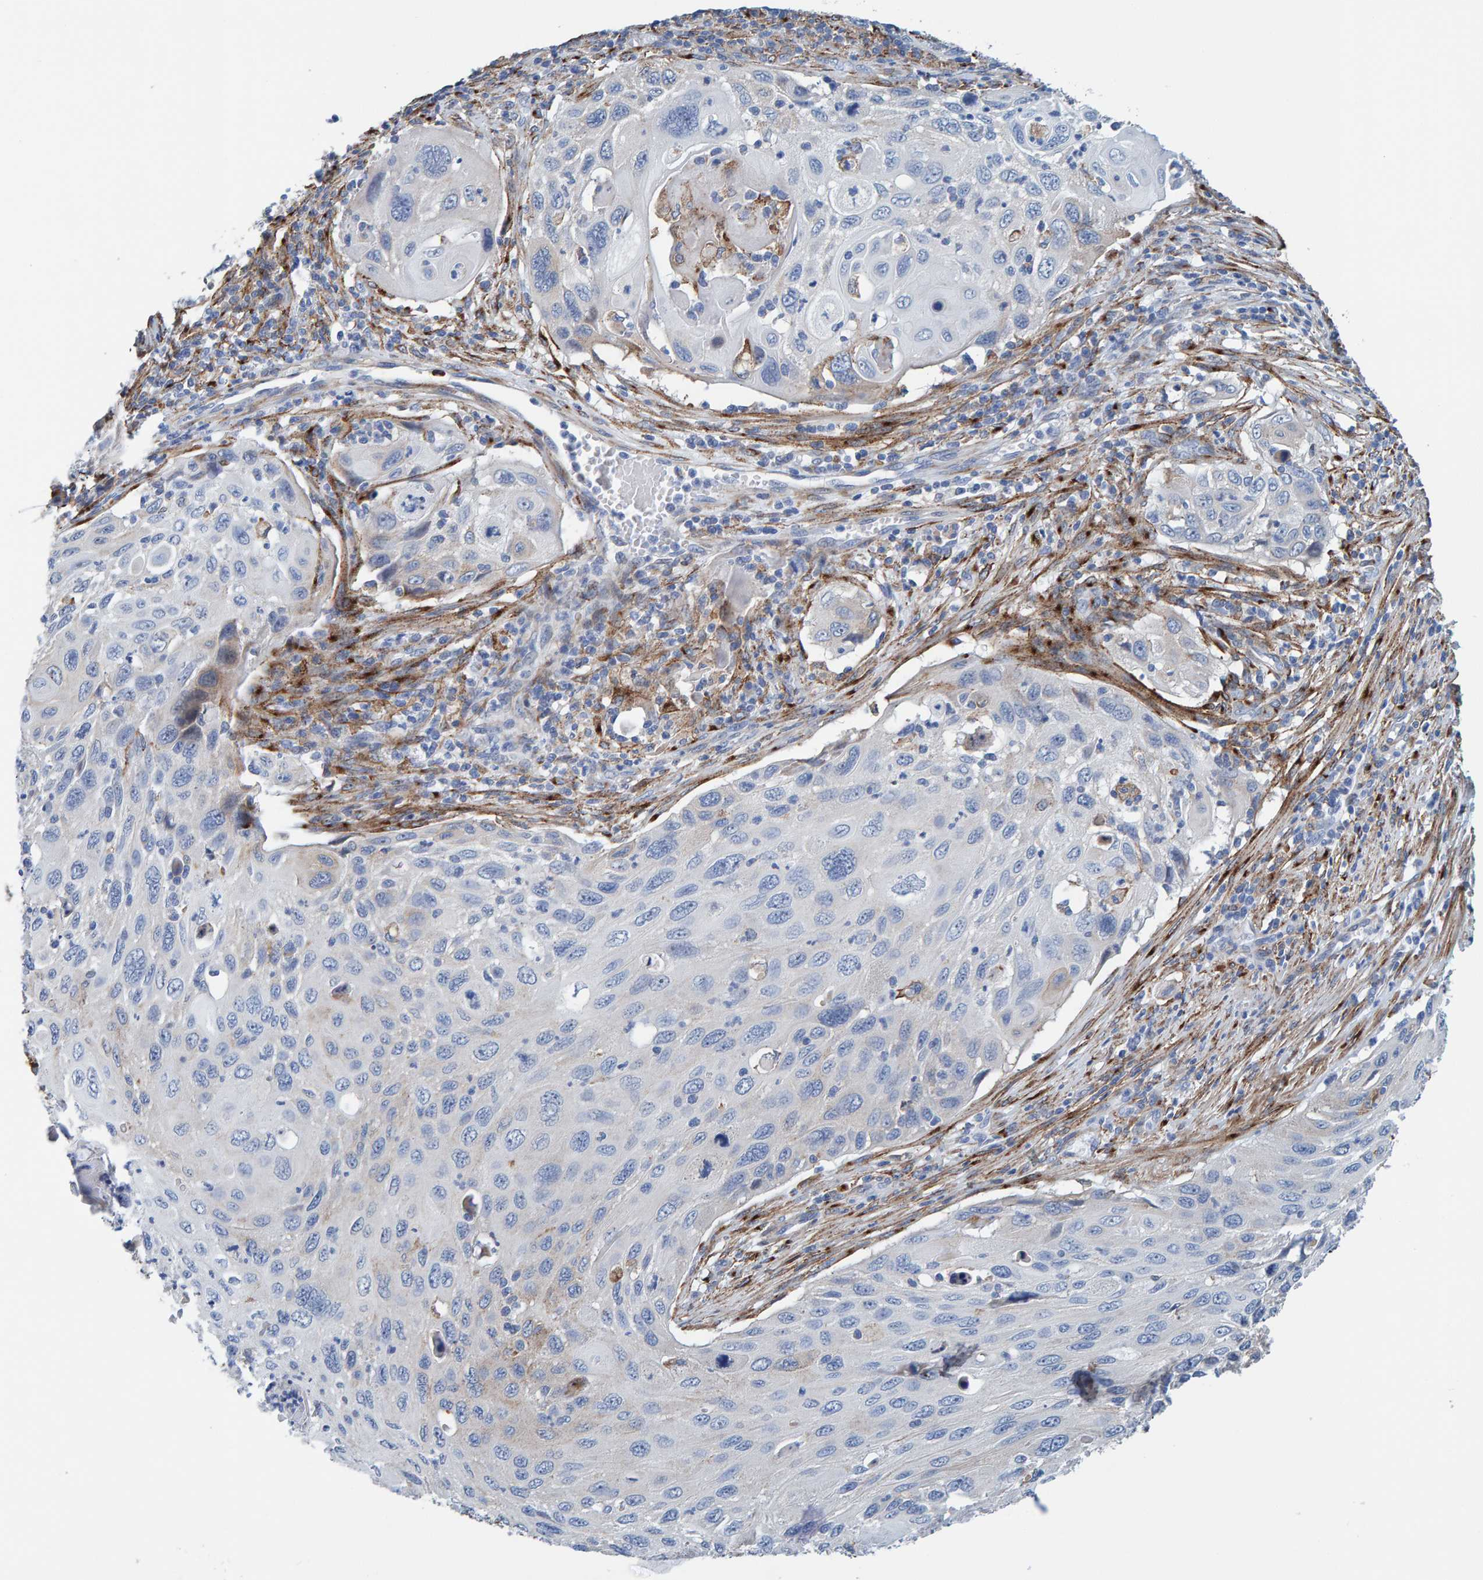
{"staining": {"intensity": "weak", "quantity": "<25%", "location": "cytoplasmic/membranous"}, "tissue": "cervical cancer", "cell_type": "Tumor cells", "image_type": "cancer", "snomed": [{"axis": "morphology", "description": "Squamous cell carcinoma, NOS"}, {"axis": "topography", "description": "Cervix"}], "caption": "Immunohistochemistry image of neoplastic tissue: cervical cancer stained with DAB (3,3'-diaminobenzidine) exhibits no significant protein expression in tumor cells.", "gene": "LRP1", "patient": {"sex": "female", "age": 70}}